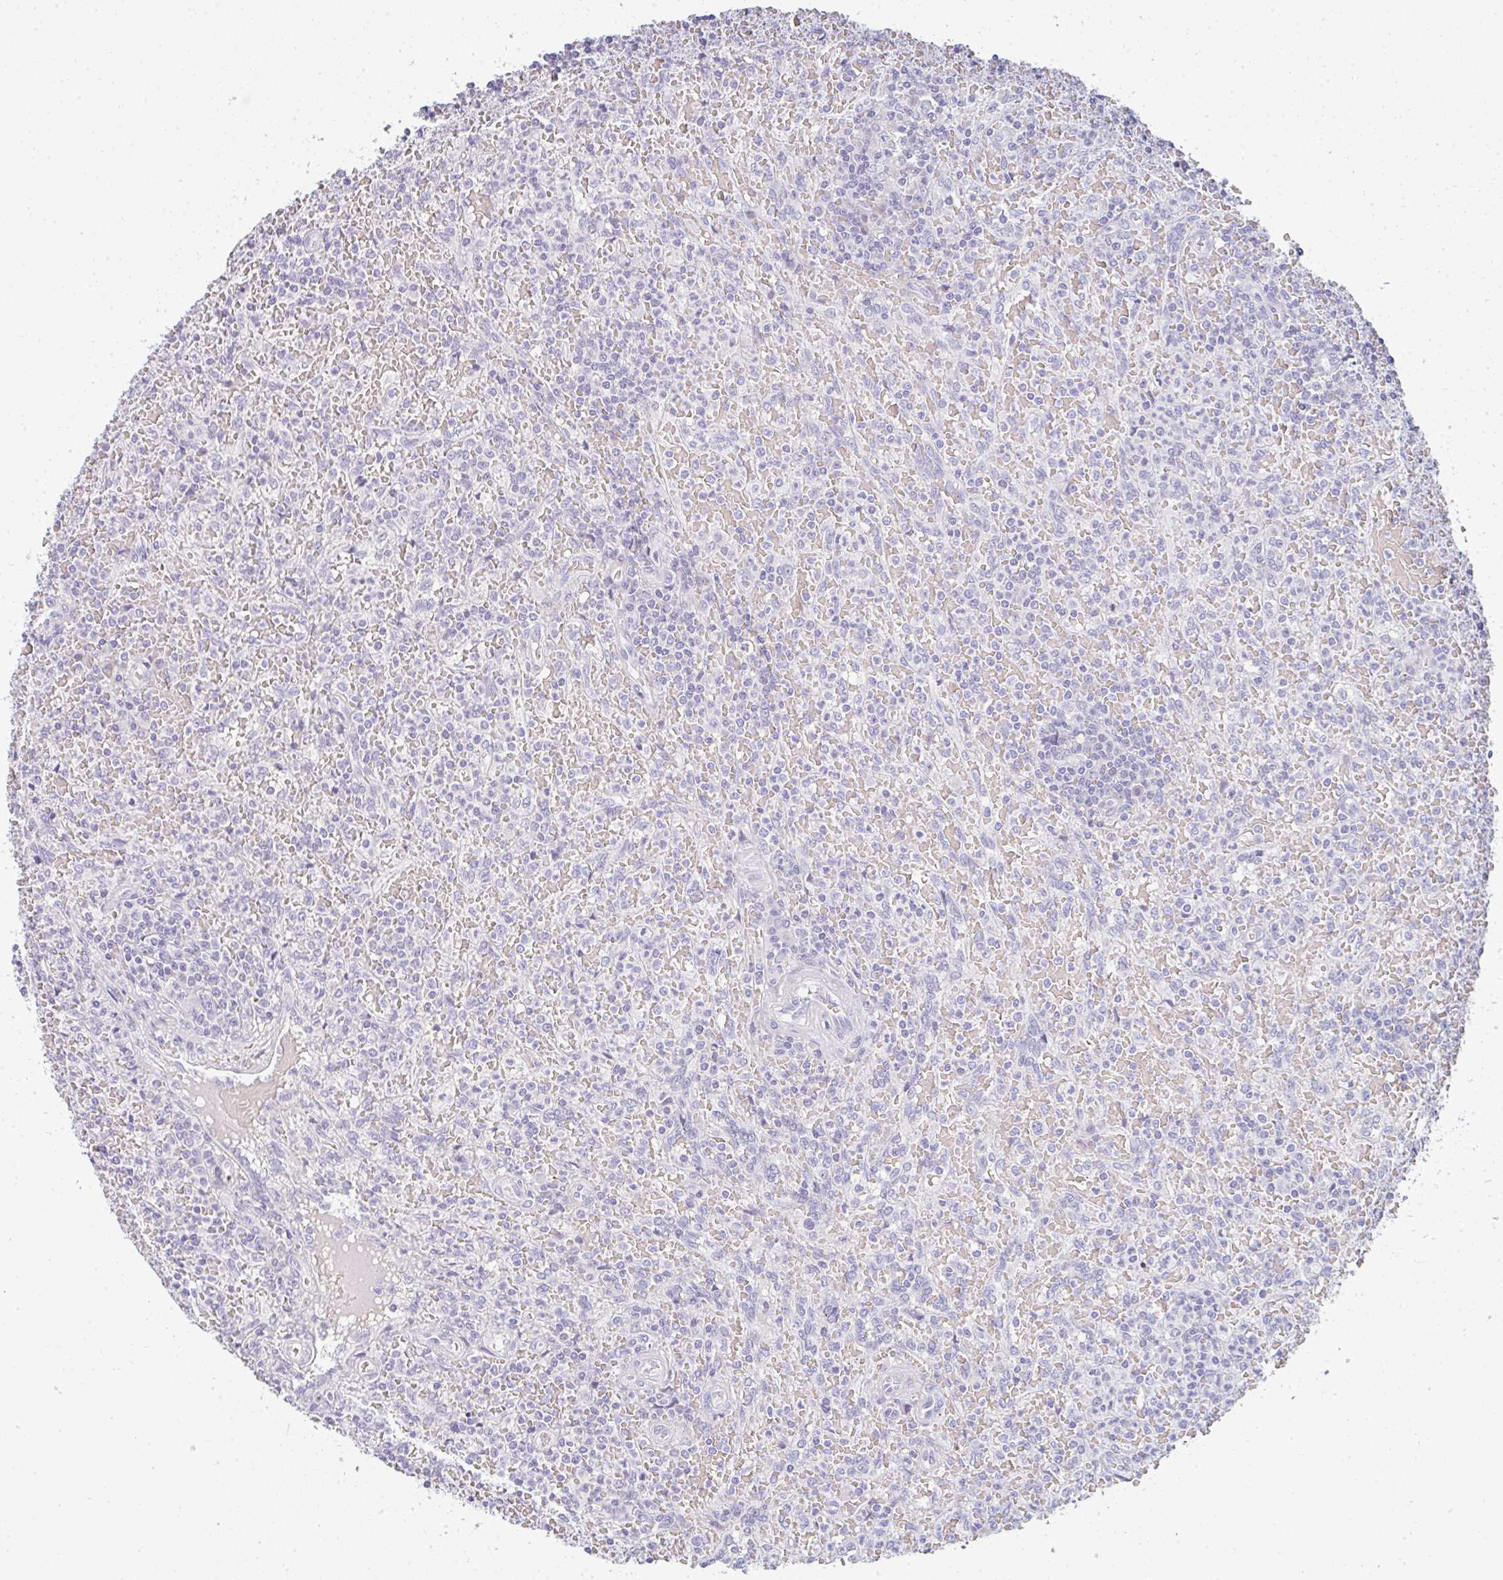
{"staining": {"intensity": "negative", "quantity": "none", "location": "none"}, "tissue": "lymphoma", "cell_type": "Tumor cells", "image_type": "cancer", "snomed": [{"axis": "morphology", "description": "Malignant lymphoma, non-Hodgkin's type, Low grade"}, {"axis": "topography", "description": "Spleen"}], "caption": "Immunohistochemistry photomicrograph of neoplastic tissue: human lymphoma stained with DAB (3,3'-diaminobenzidine) reveals no significant protein expression in tumor cells.", "gene": "NEU2", "patient": {"sex": "female", "age": 64}}